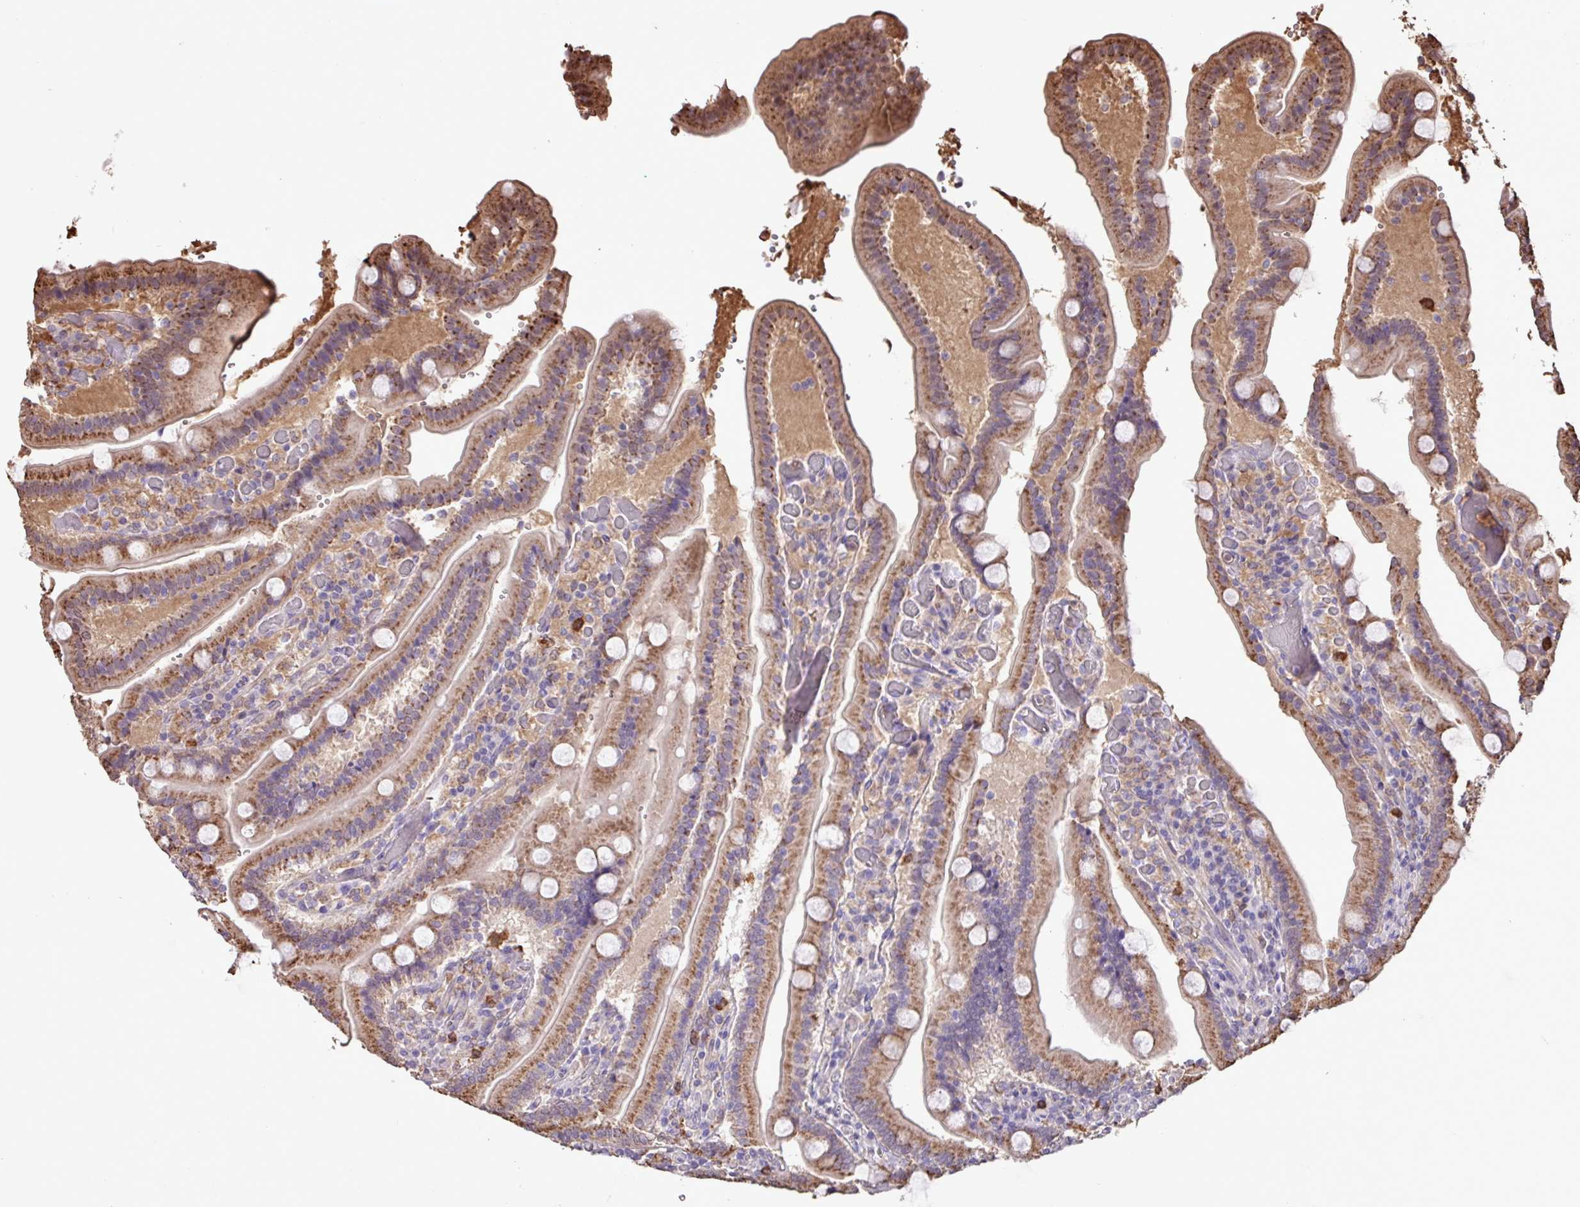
{"staining": {"intensity": "moderate", "quantity": ">75%", "location": "cytoplasmic/membranous"}, "tissue": "duodenum", "cell_type": "Glandular cells", "image_type": "normal", "snomed": [{"axis": "morphology", "description": "Normal tissue, NOS"}, {"axis": "topography", "description": "Duodenum"}], "caption": "Immunohistochemical staining of normal duodenum exhibits medium levels of moderate cytoplasmic/membranous expression in approximately >75% of glandular cells.", "gene": "CHST11", "patient": {"sex": "female", "age": 62}}